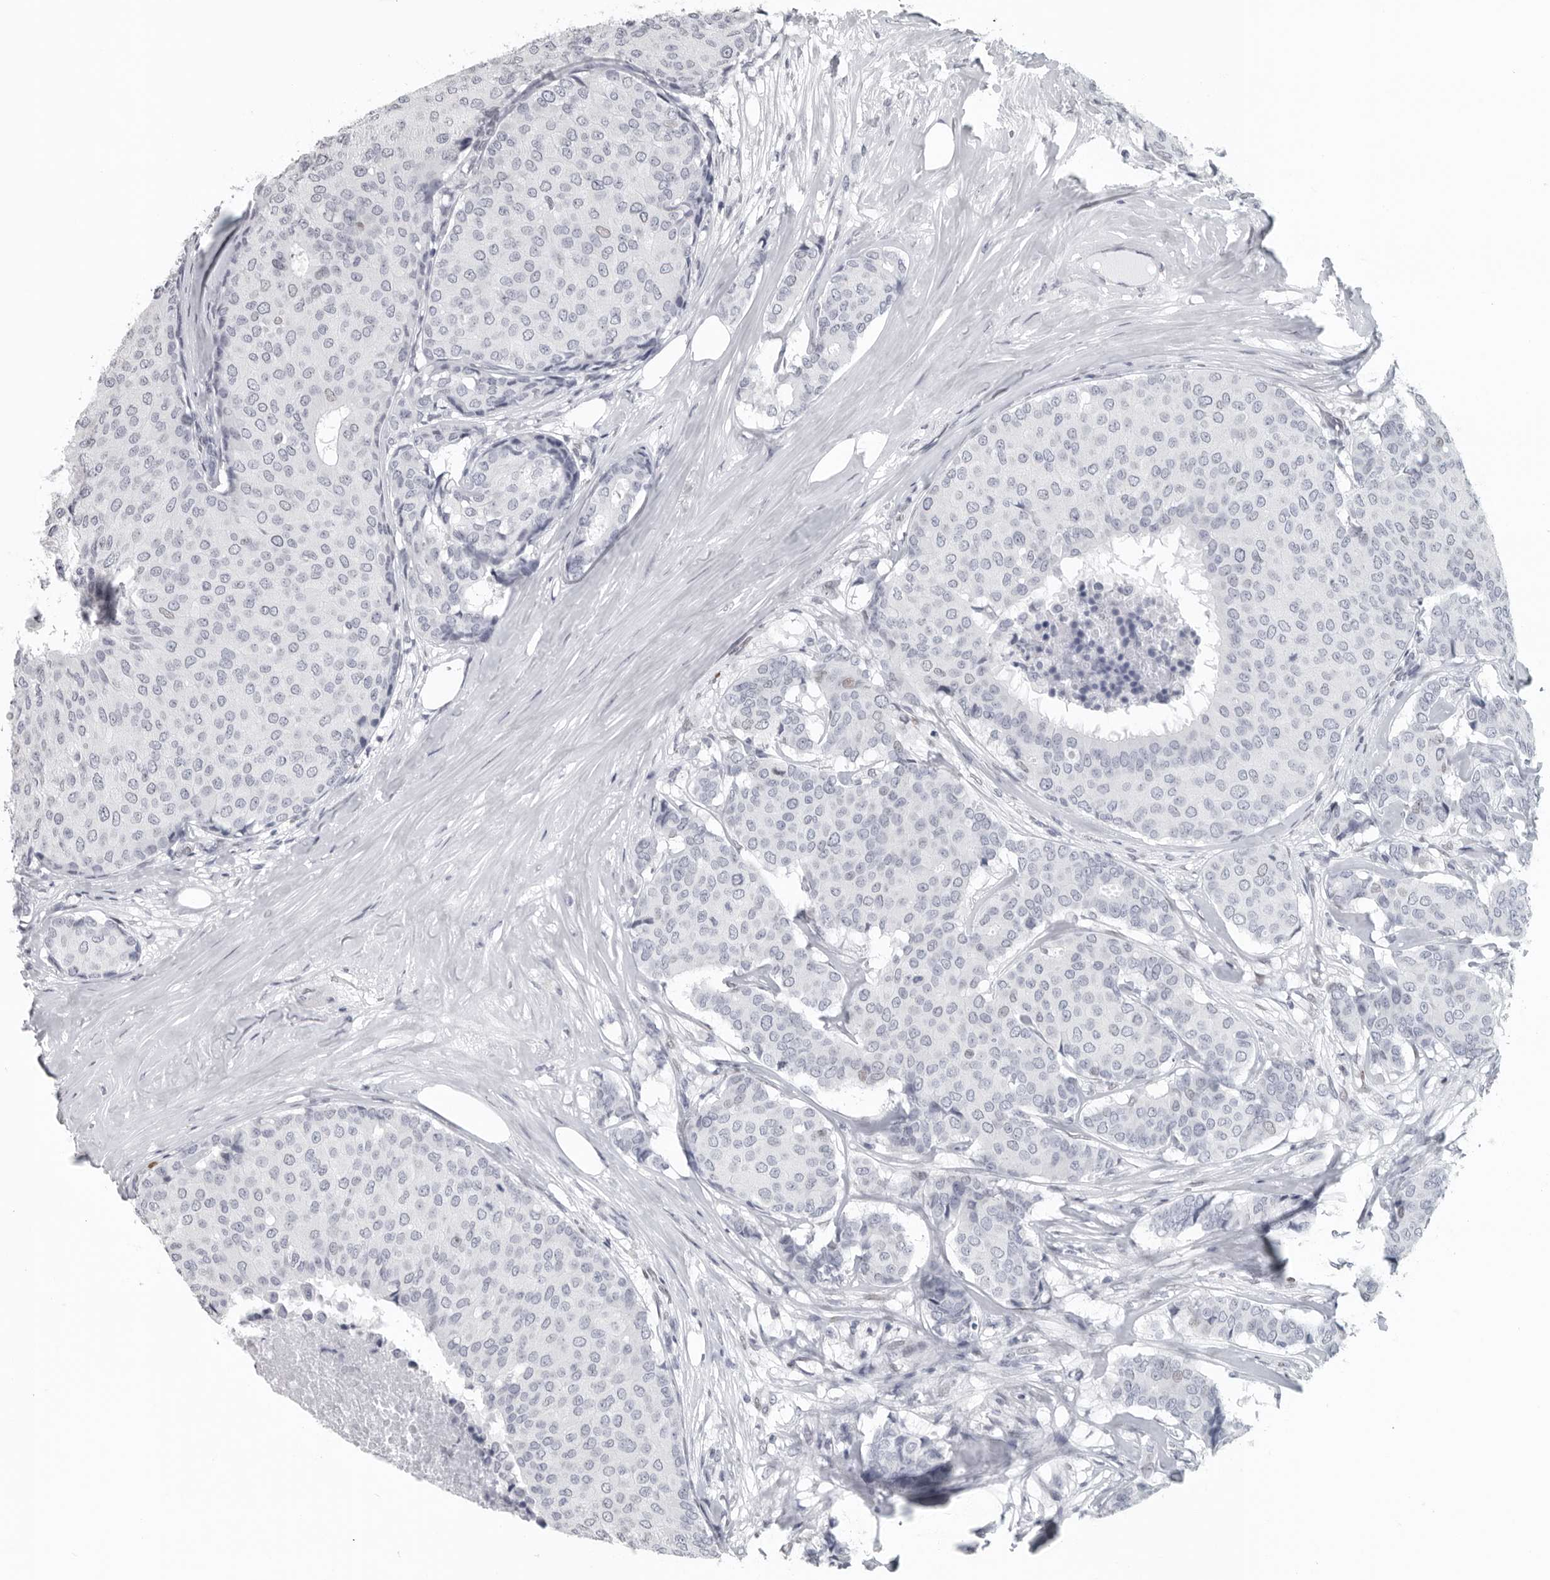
{"staining": {"intensity": "negative", "quantity": "none", "location": "none"}, "tissue": "breast cancer", "cell_type": "Tumor cells", "image_type": "cancer", "snomed": [{"axis": "morphology", "description": "Duct carcinoma"}, {"axis": "topography", "description": "Breast"}], "caption": "High magnification brightfield microscopy of breast infiltrating ductal carcinoma stained with DAB (3,3'-diaminobenzidine) (brown) and counterstained with hematoxylin (blue): tumor cells show no significant staining.", "gene": "SATB2", "patient": {"sex": "female", "age": 75}}